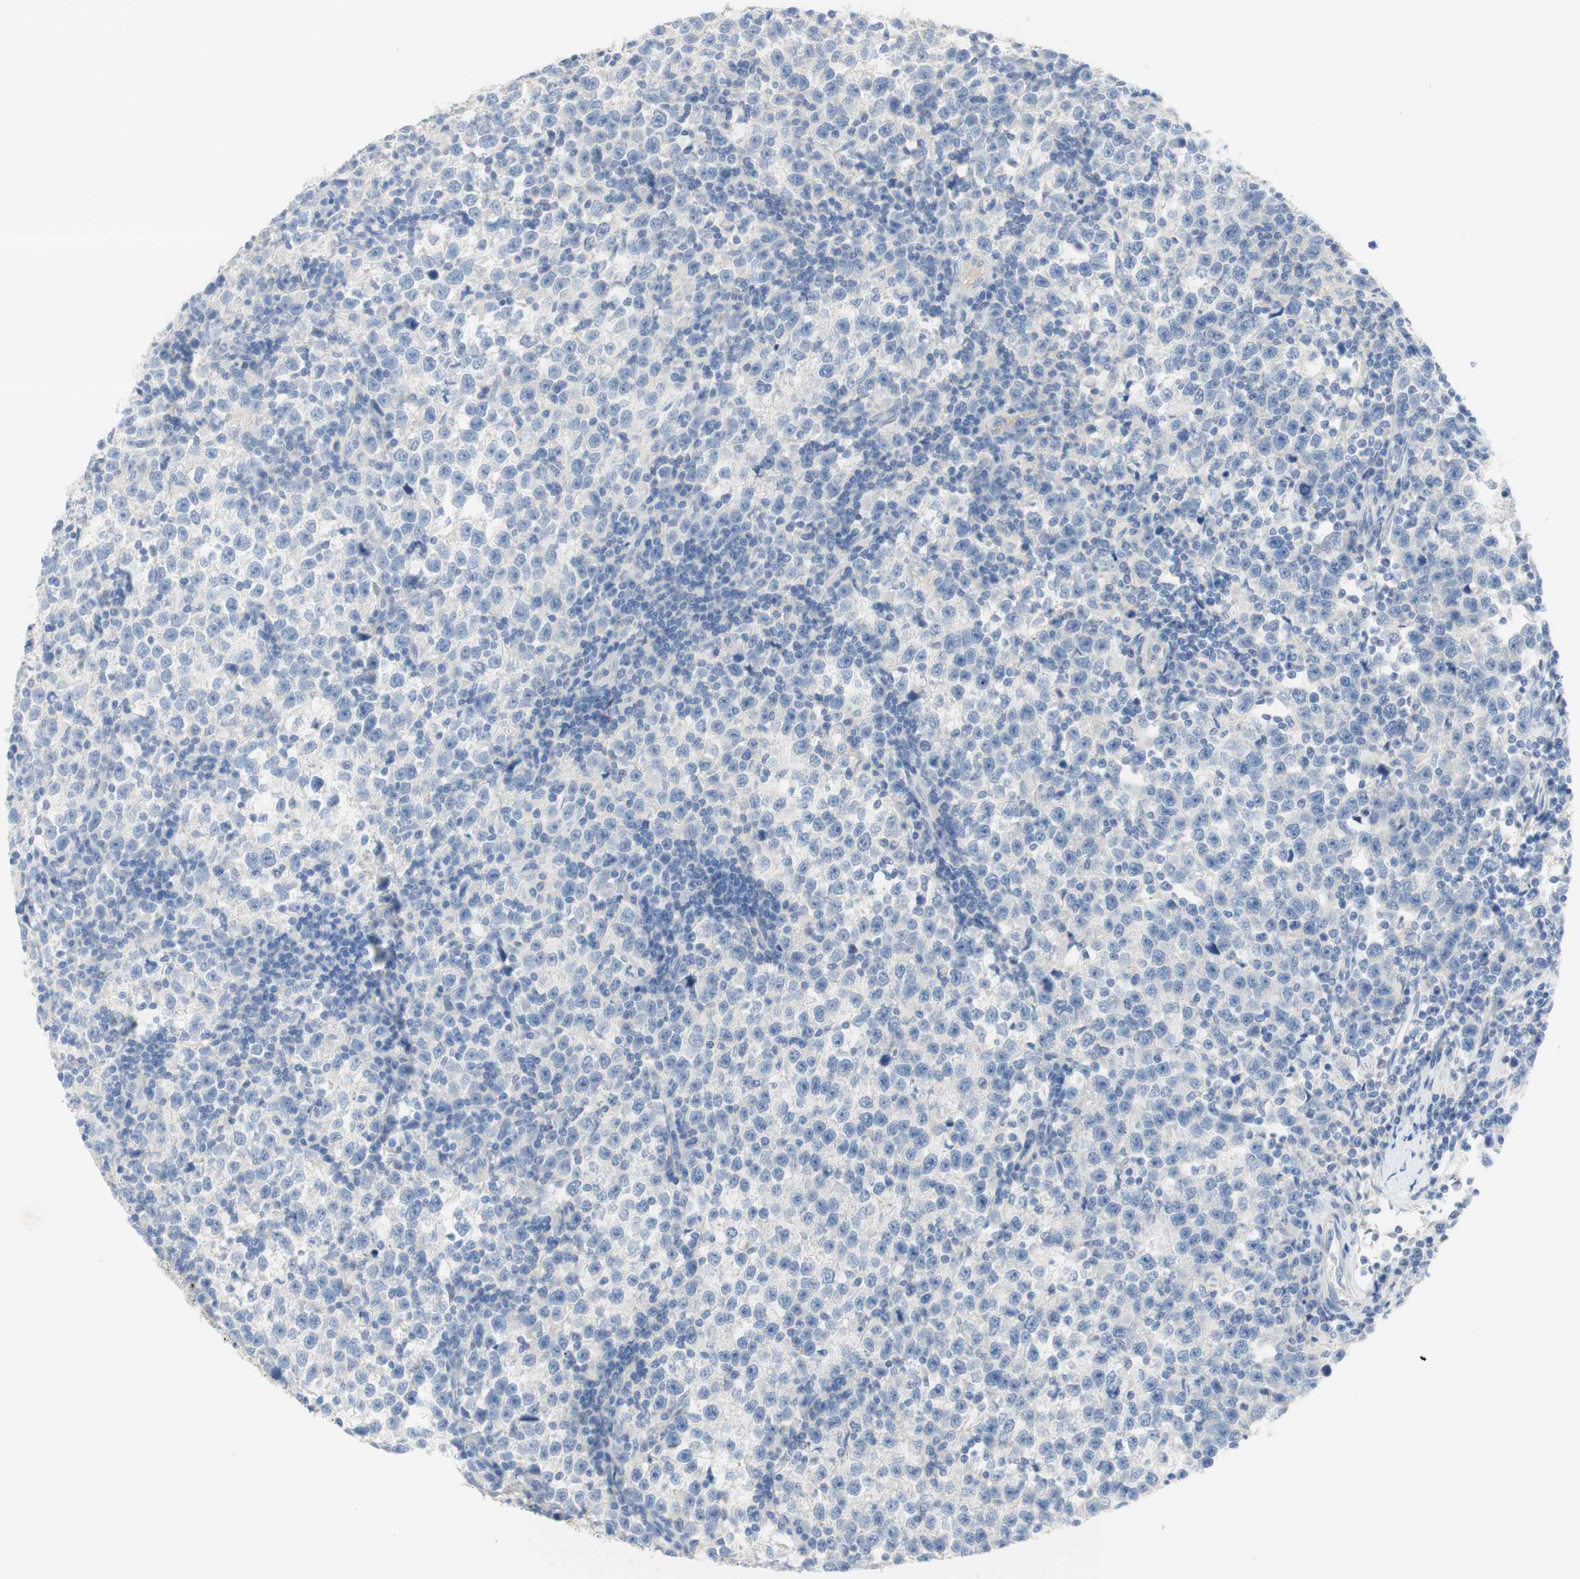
{"staining": {"intensity": "negative", "quantity": "none", "location": "none"}, "tissue": "testis cancer", "cell_type": "Tumor cells", "image_type": "cancer", "snomed": [{"axis": "morphology", "description": "Seminoma, NOS"}, {"axis": "topography", "description": "Testis"}], "caption": "An immunohistochemistry histopathology image of testis cancer is shown. There is no staining in tumor cells of testis cancer.", "gene": "SELENBP1", "patient": {"sex": "male", "age": 43}}